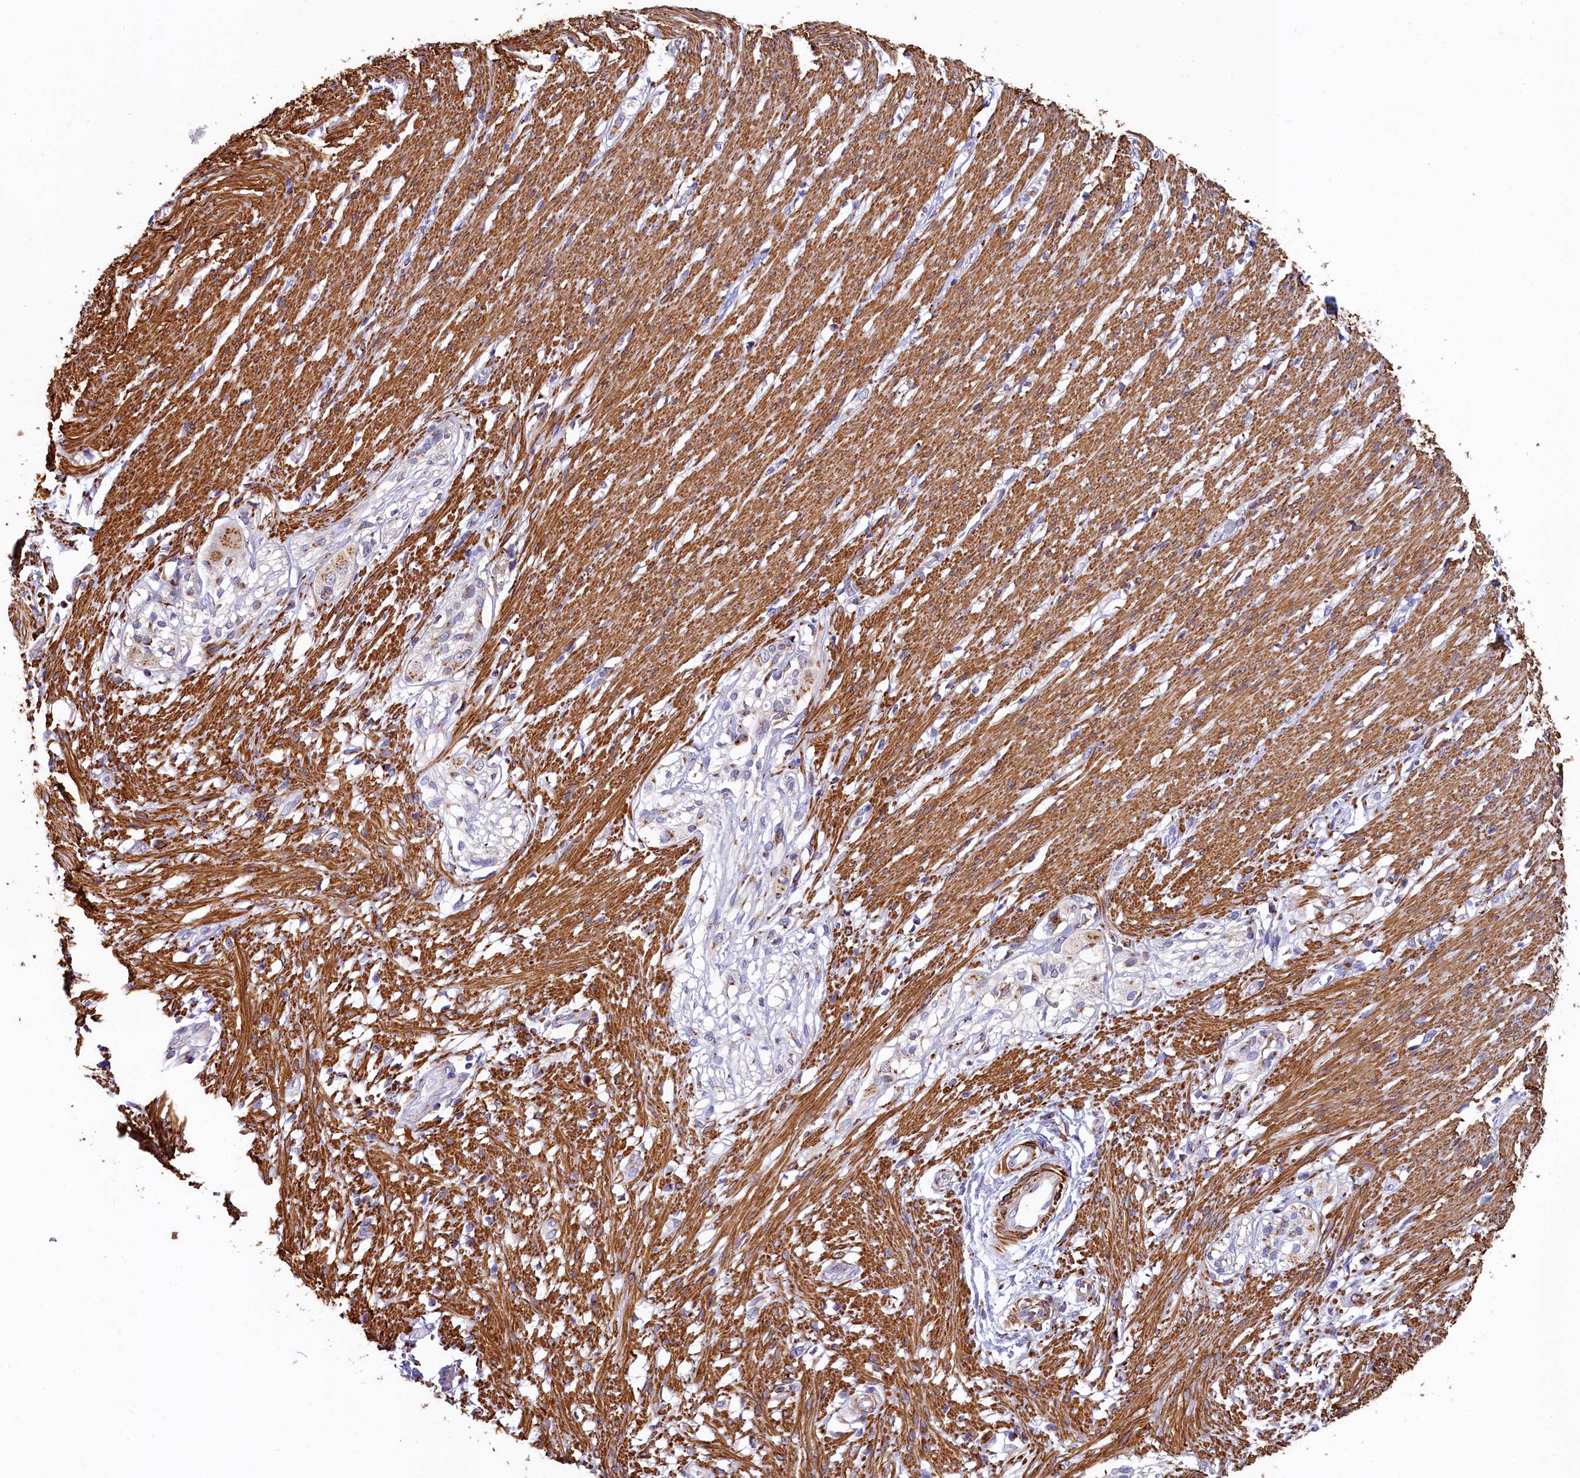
{"staining": {"intensity": "moderate", "quantity": ">75%", "location": "cytoplasmic/membranous"}, "tissue": "smooth muscle", "cell_type": "Smooth muscle cells", "image_type": "normal", "snomed": [{"axis": "morphology", "description": "Normal tissue, NOS"}, {"axis": "morphology", "description": "Adenocarcinoma, NOS"}, {"axis": "topography", "description": "Colon"}, {"axis": "topography", "description": "Peripheral nerve tissue"}], "caption": "Immunohistochemical staining of benign human smooth muscle exhibits >75% levels of moderate cytoplasmic/membranous protein staining in about >75% of smooth muscle cells.", "gene": "BET1L", "patient": {"sex": "male", "age": 14}}